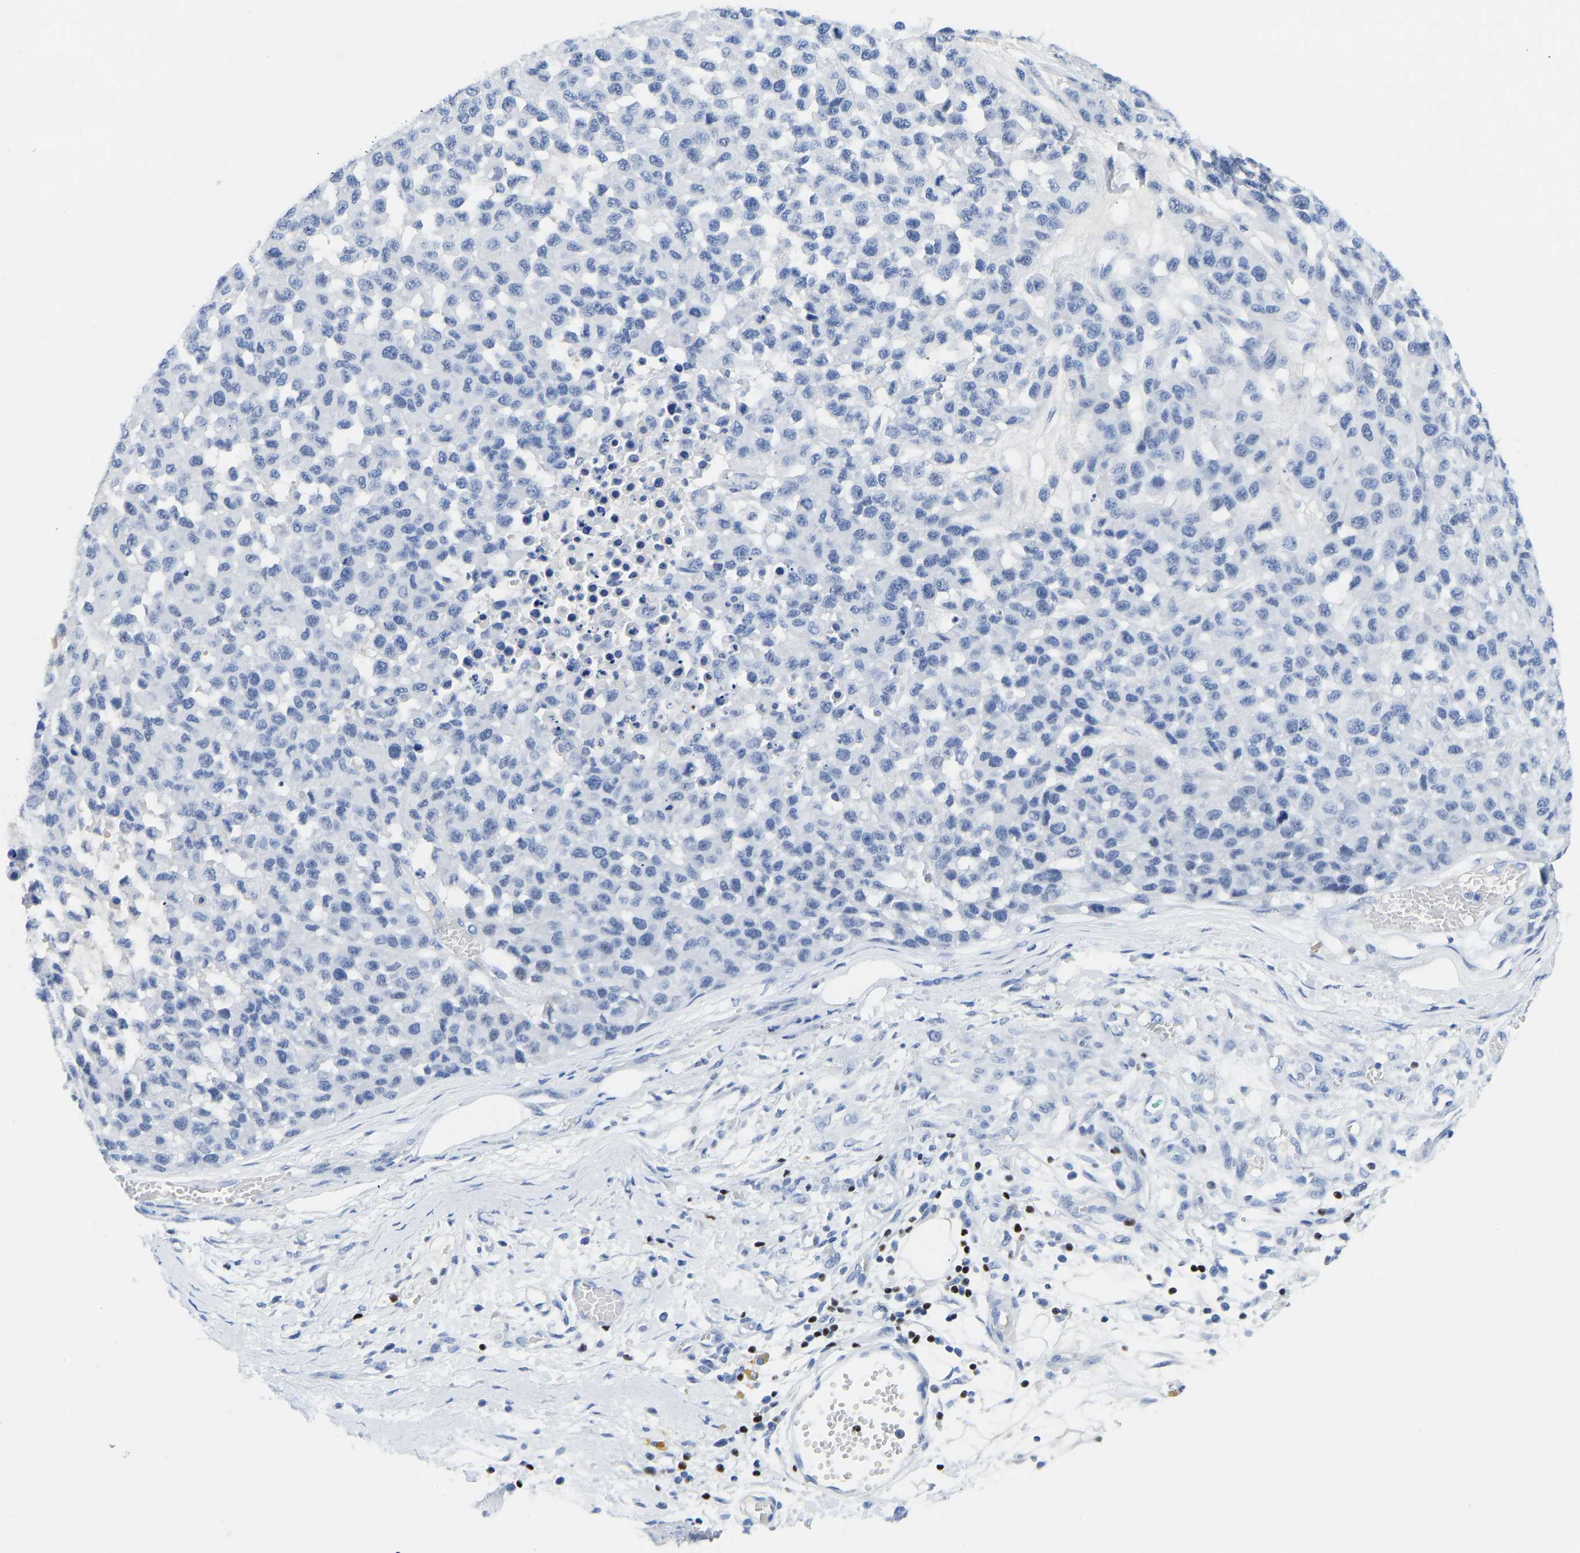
{"staining": {"intensity": "negative", "quantity": "none", "location": "none"}, "tissue": "melanoma", "cell_type": "Tumor cells", "image_type": "cancer", "snomed": [{"axis": "morphology", "description": "Malignant melanoma, NOS"}, {"axis": "topography", "description": "Skin"}], "caption": "Protein analysis of melanoma displays no significant expression in tumor cells. Brightfield microscopy of immunohistochemistry (IHC) stained with DAB (3,3'-diaminobenzidine) (brown) and hematoxylin (blue), captured at high magnification.", "gene": "TCF7", "patient": {"sex": "male", "age": 62}}